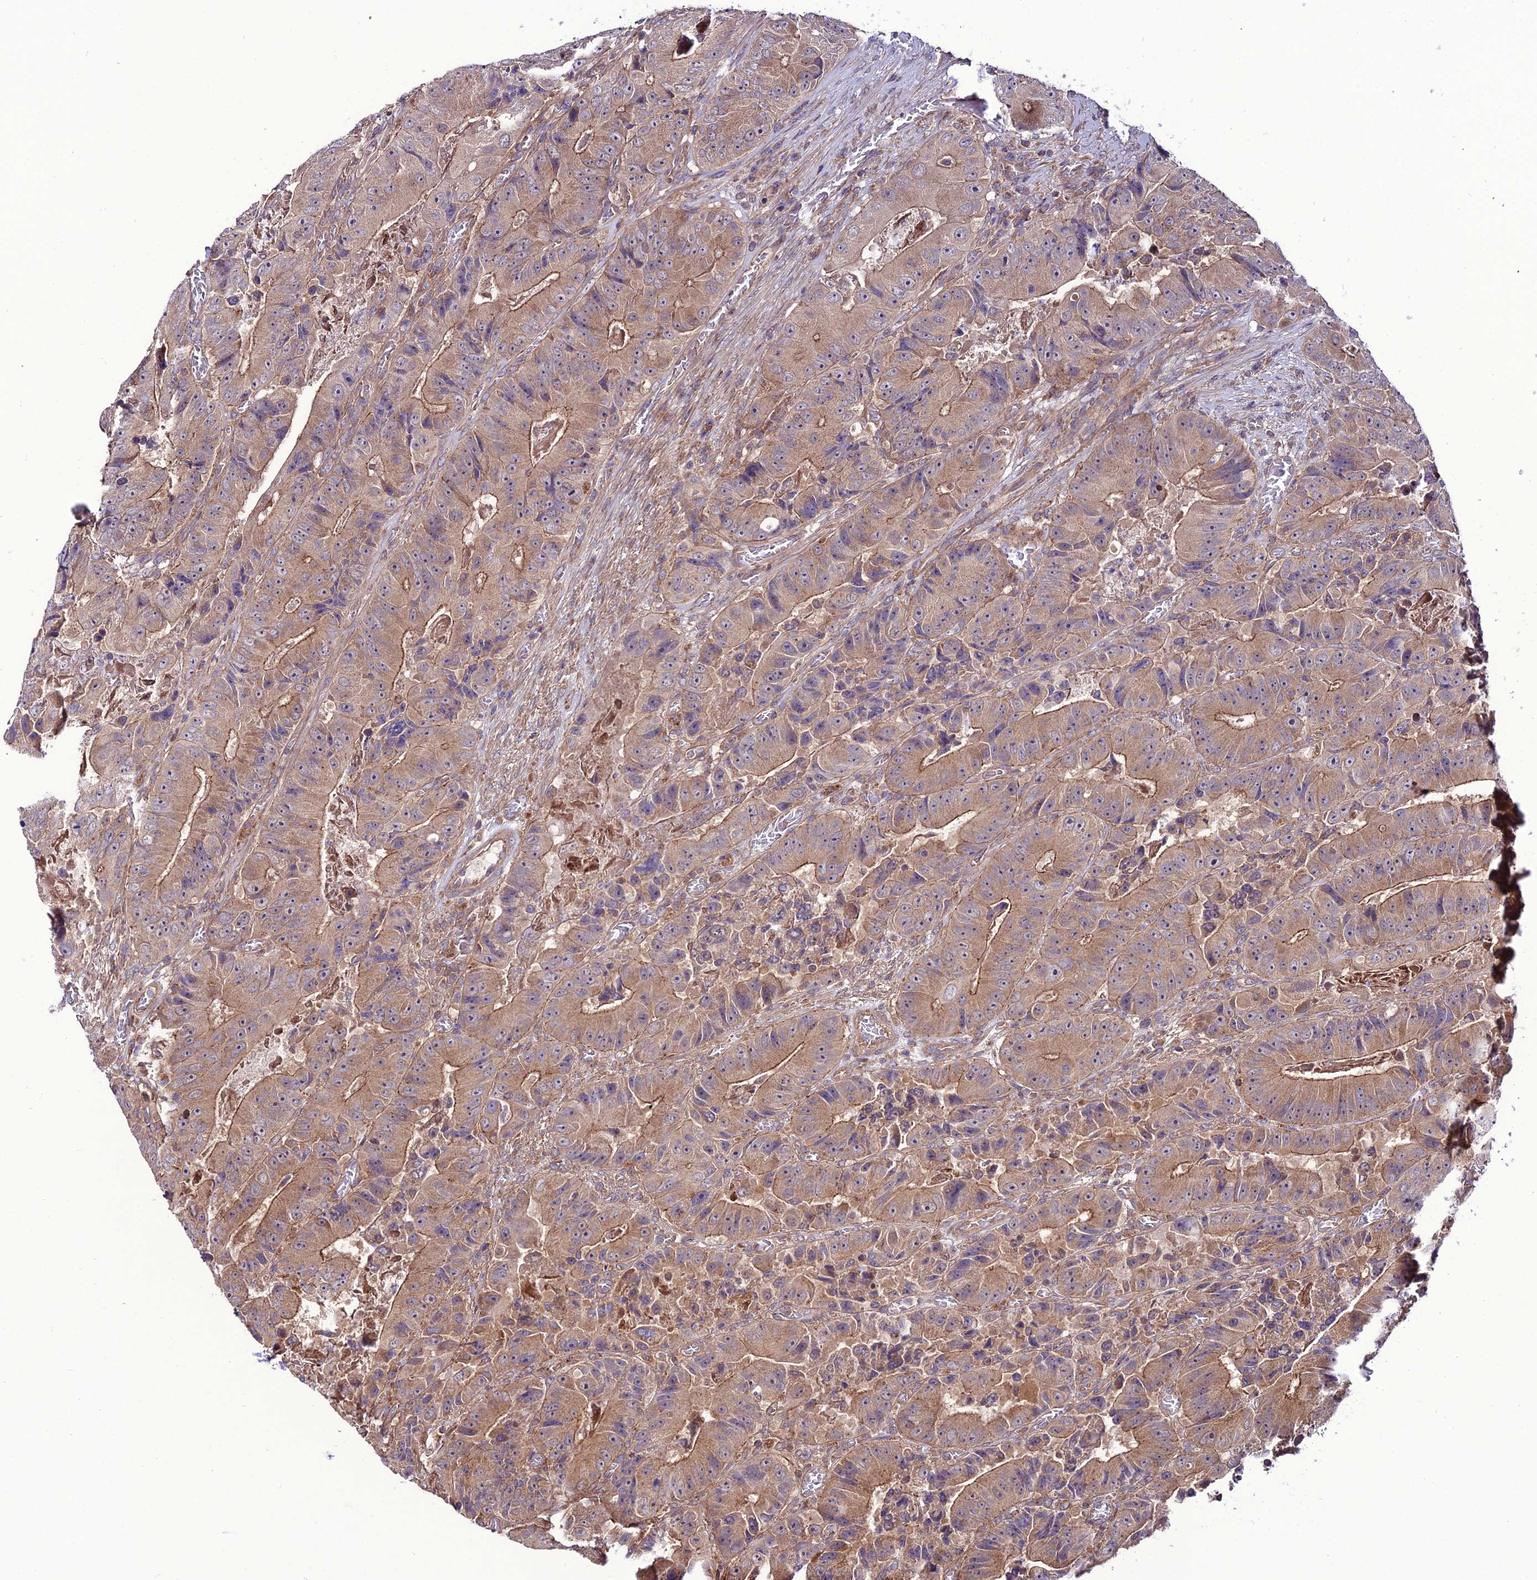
{"staining": {"intensity": "moderate", "quantity": ">75%", "location": "cytoplasmic/membranous"}, "tissue": "colorectal cancer", "cell_type": "Tumor cells", "image_type": "cancer", "snomed": [{"axis": "morphology", "description": "Adenocarcinoma, NOS"}, {"axis": "topography", "description": "Colon"}], "caption": "Protein staining of colorectal cancer tissue displays moderate cytoplasmic/membranous positivity in about >75% of tumor cells.", "gene": "PPIL3", "patient": {"sex": "female", "age": 86}}